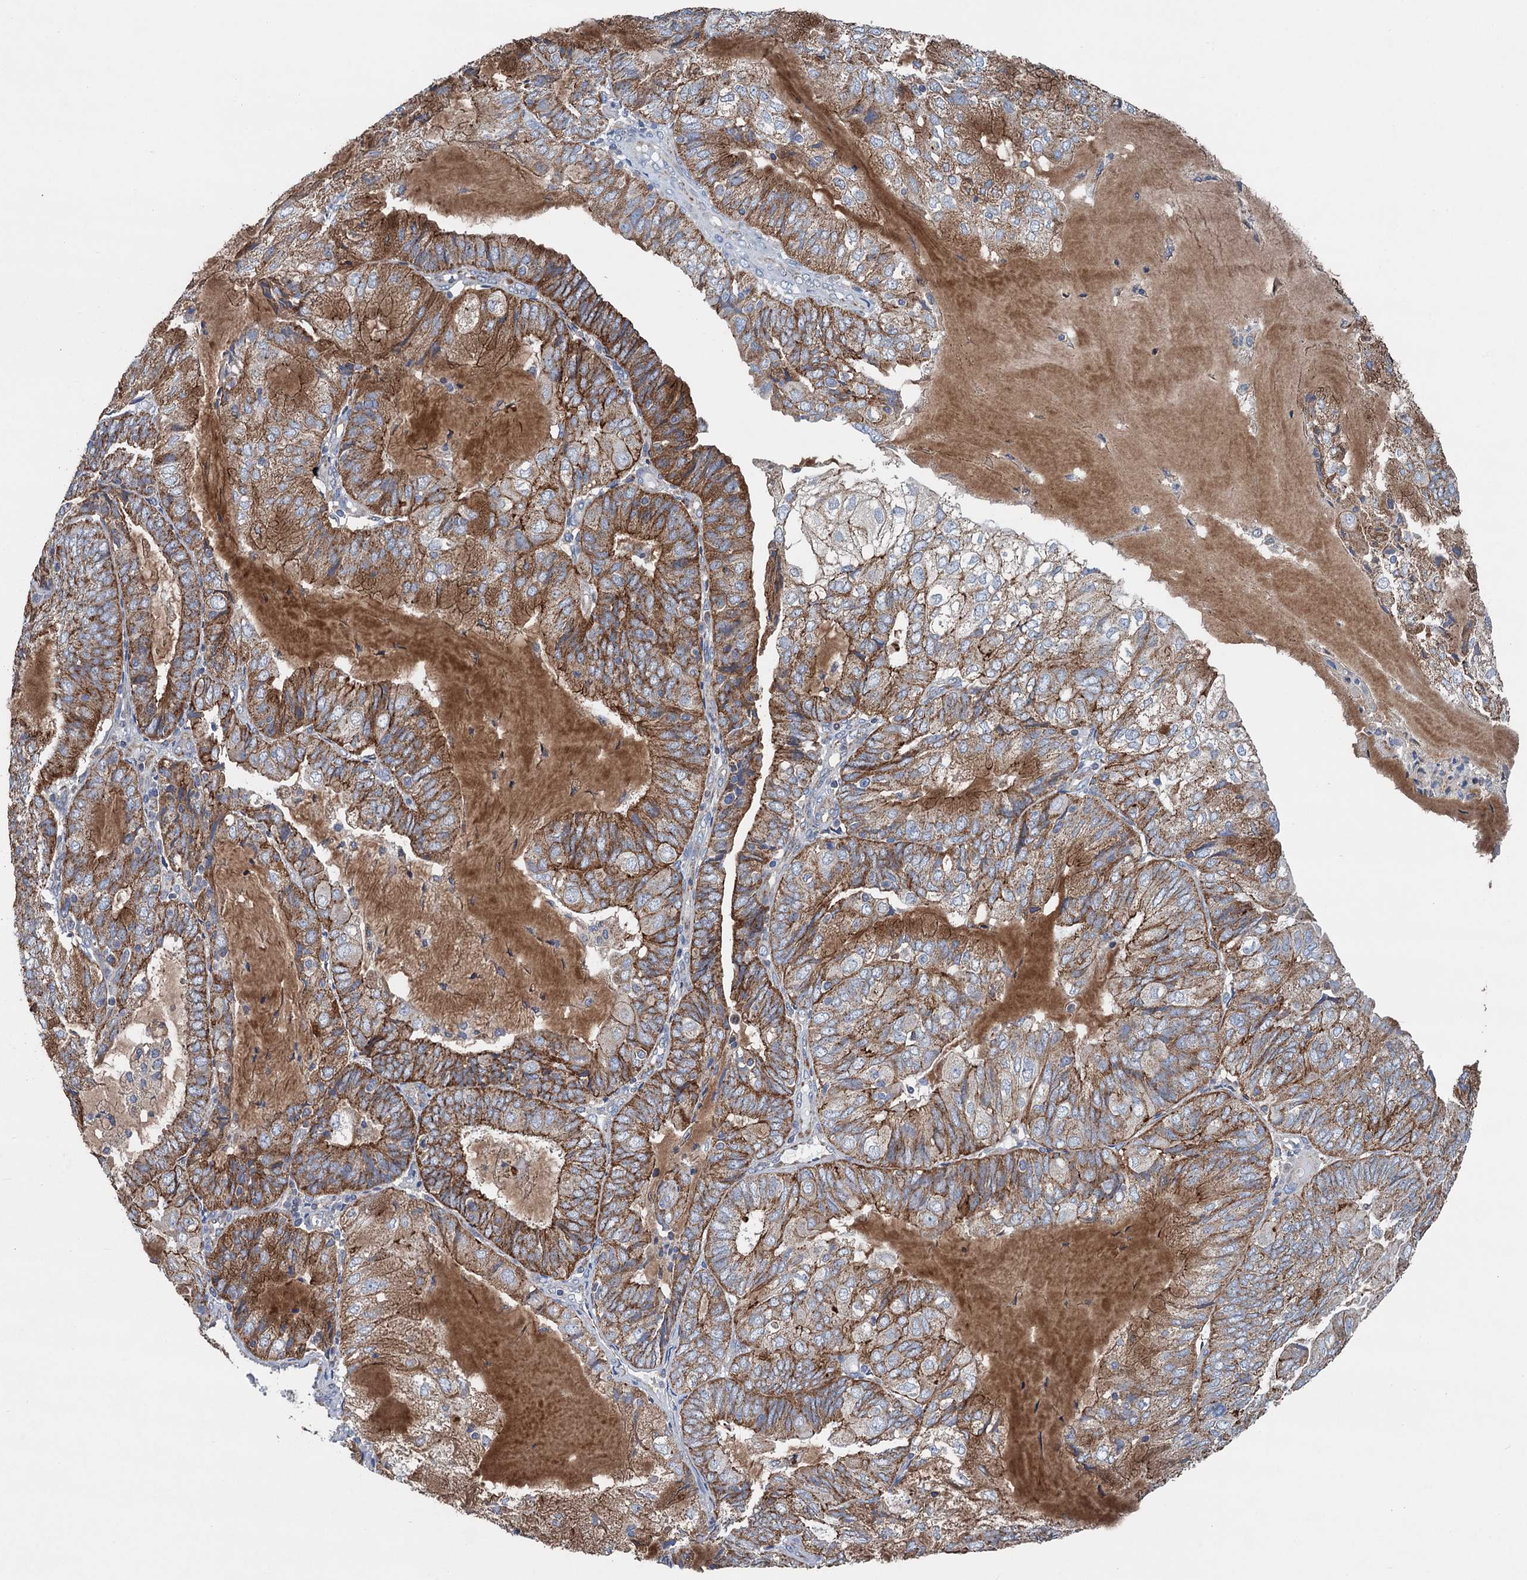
{"staining": {"intensity": "strong", "quantity": ">75%", "location": "cytoplasmic/membranous"}, "tissue": "endometrial cancer", "cell_type": "Tumor cells", "image_type": "cancer", "snomed": [{"axis": "morphology", "description": "Adenocarcinoma, NOS"}, {"axis": "topography", "description": "Endometrium"}], "caption": "Tumor cells reveal strong cytoplasmic/membranous positivity in about >75% of cells in endometrial cancer (adenocarcinoma).", "gene": "DGLUCY", "patient": {"sex": "female", "age": 81}}